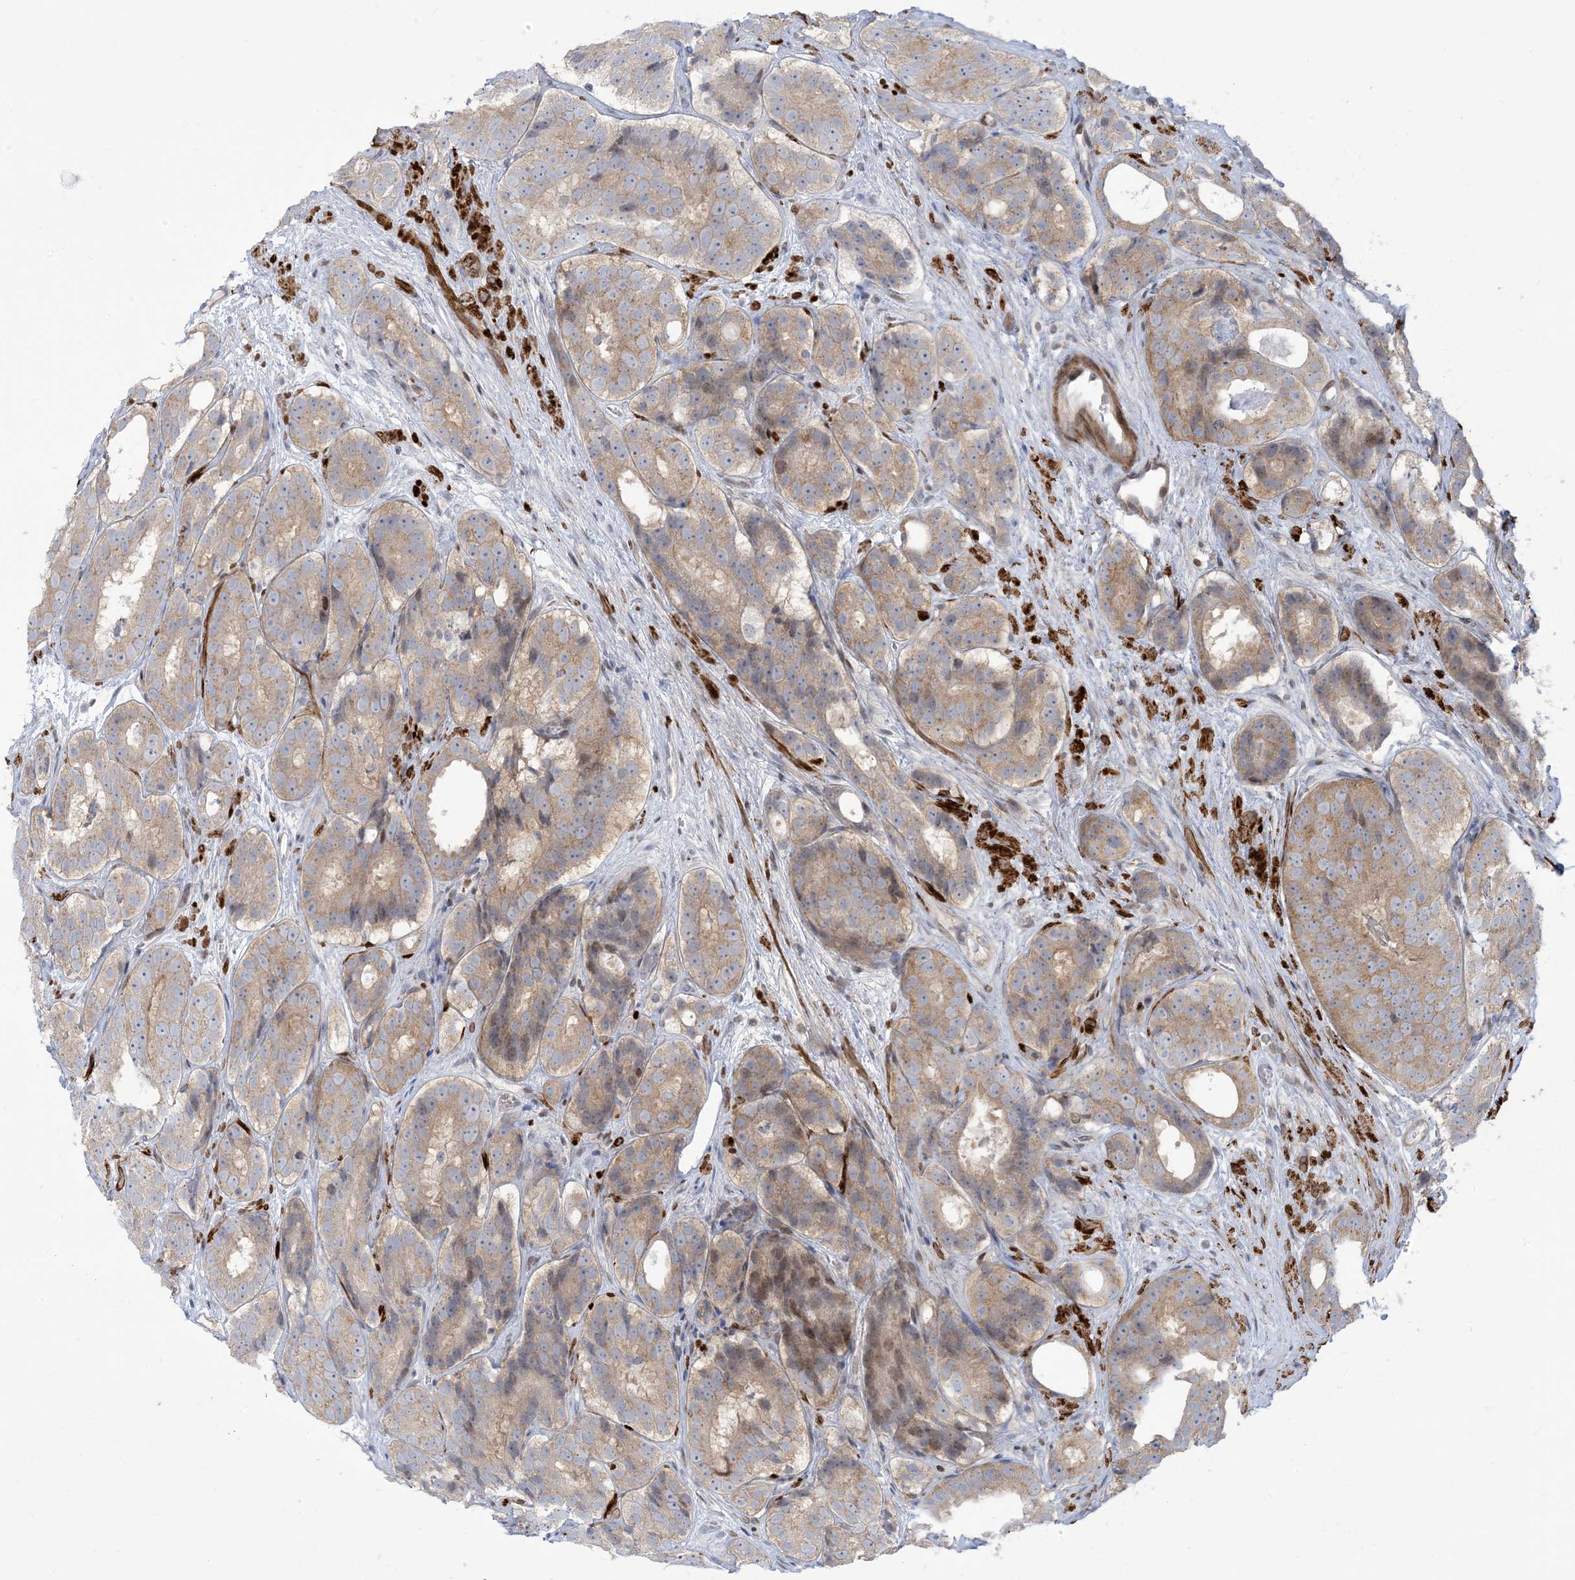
{"staining": {"intensity": "weak", "quantity": ">75%", "location": "cytoplasmic/membranous"}, "tissue": "prostate cancer", "cell_type": "Tumor cells", "image_type": "cancer", "snomed": [{"axis": "morphology", "description": "Adenocarcinoma, High grade"}, {"axis": "topography", "description": "Prostate"}], "caption": "Prostate adenocarcinoma (high-grade) was stained to show a protein in brown. There is low levels of weak cytoplasmic/membranous expression in approximately >75% of tumor cells. (Brightfield microscopy of DAB IHC at high magnification).", "gene": "AFTPH", "patient": {"sex": "male", "age": 56}}